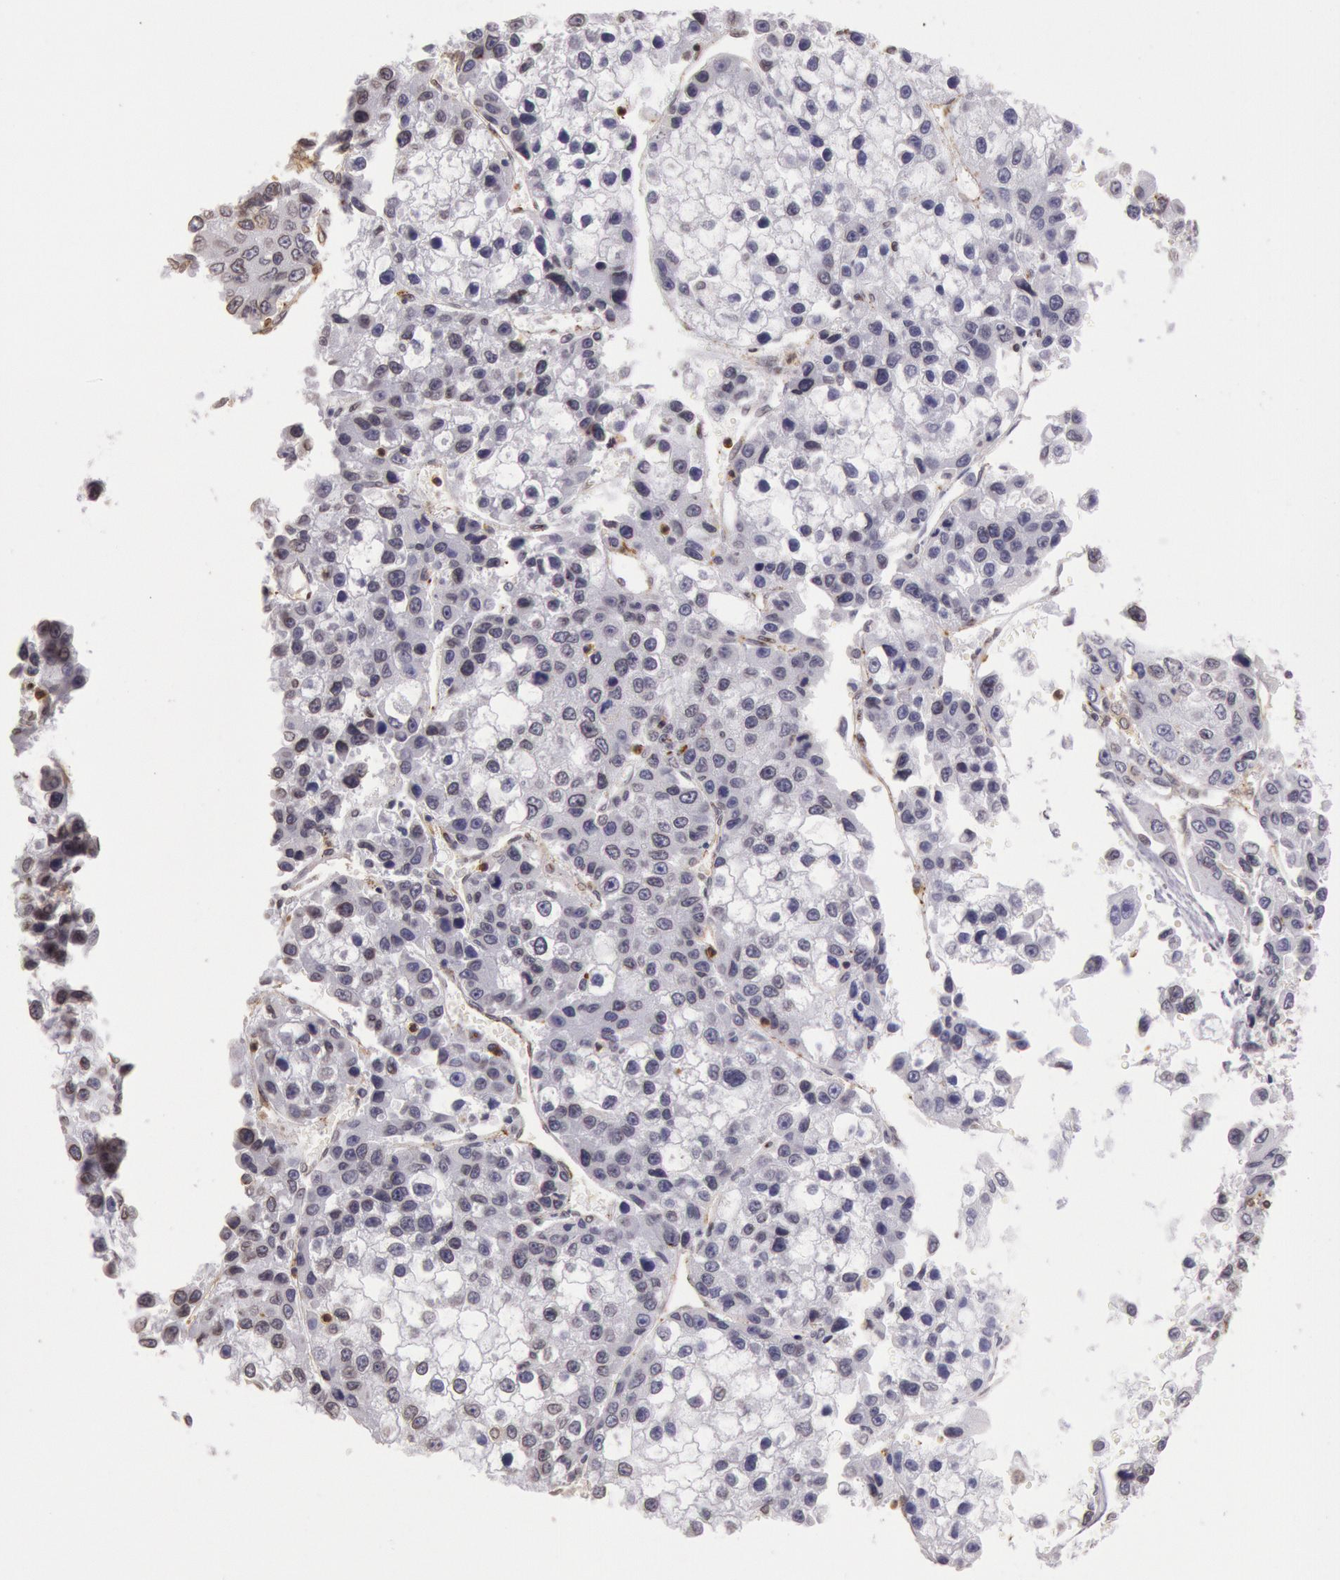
{"staining": {"intensity": "negative", "quantity": "none", "location": "none"}, "tissue": "liver cancer", "cell_type": "Tumor cells", "image_type": "cancer", "snomed": [{"axis": "morphology", "description": "Carcinoma, Hepatocellular, NOS"}, {"axis": "topography", "description": "Liver"}], "caption": "There is no significant expression in tumor cells of liver cancer (hepatocellular carcinoma).", "gene": "HIF1A", "patient": {"sex": "female", "age": 66}}